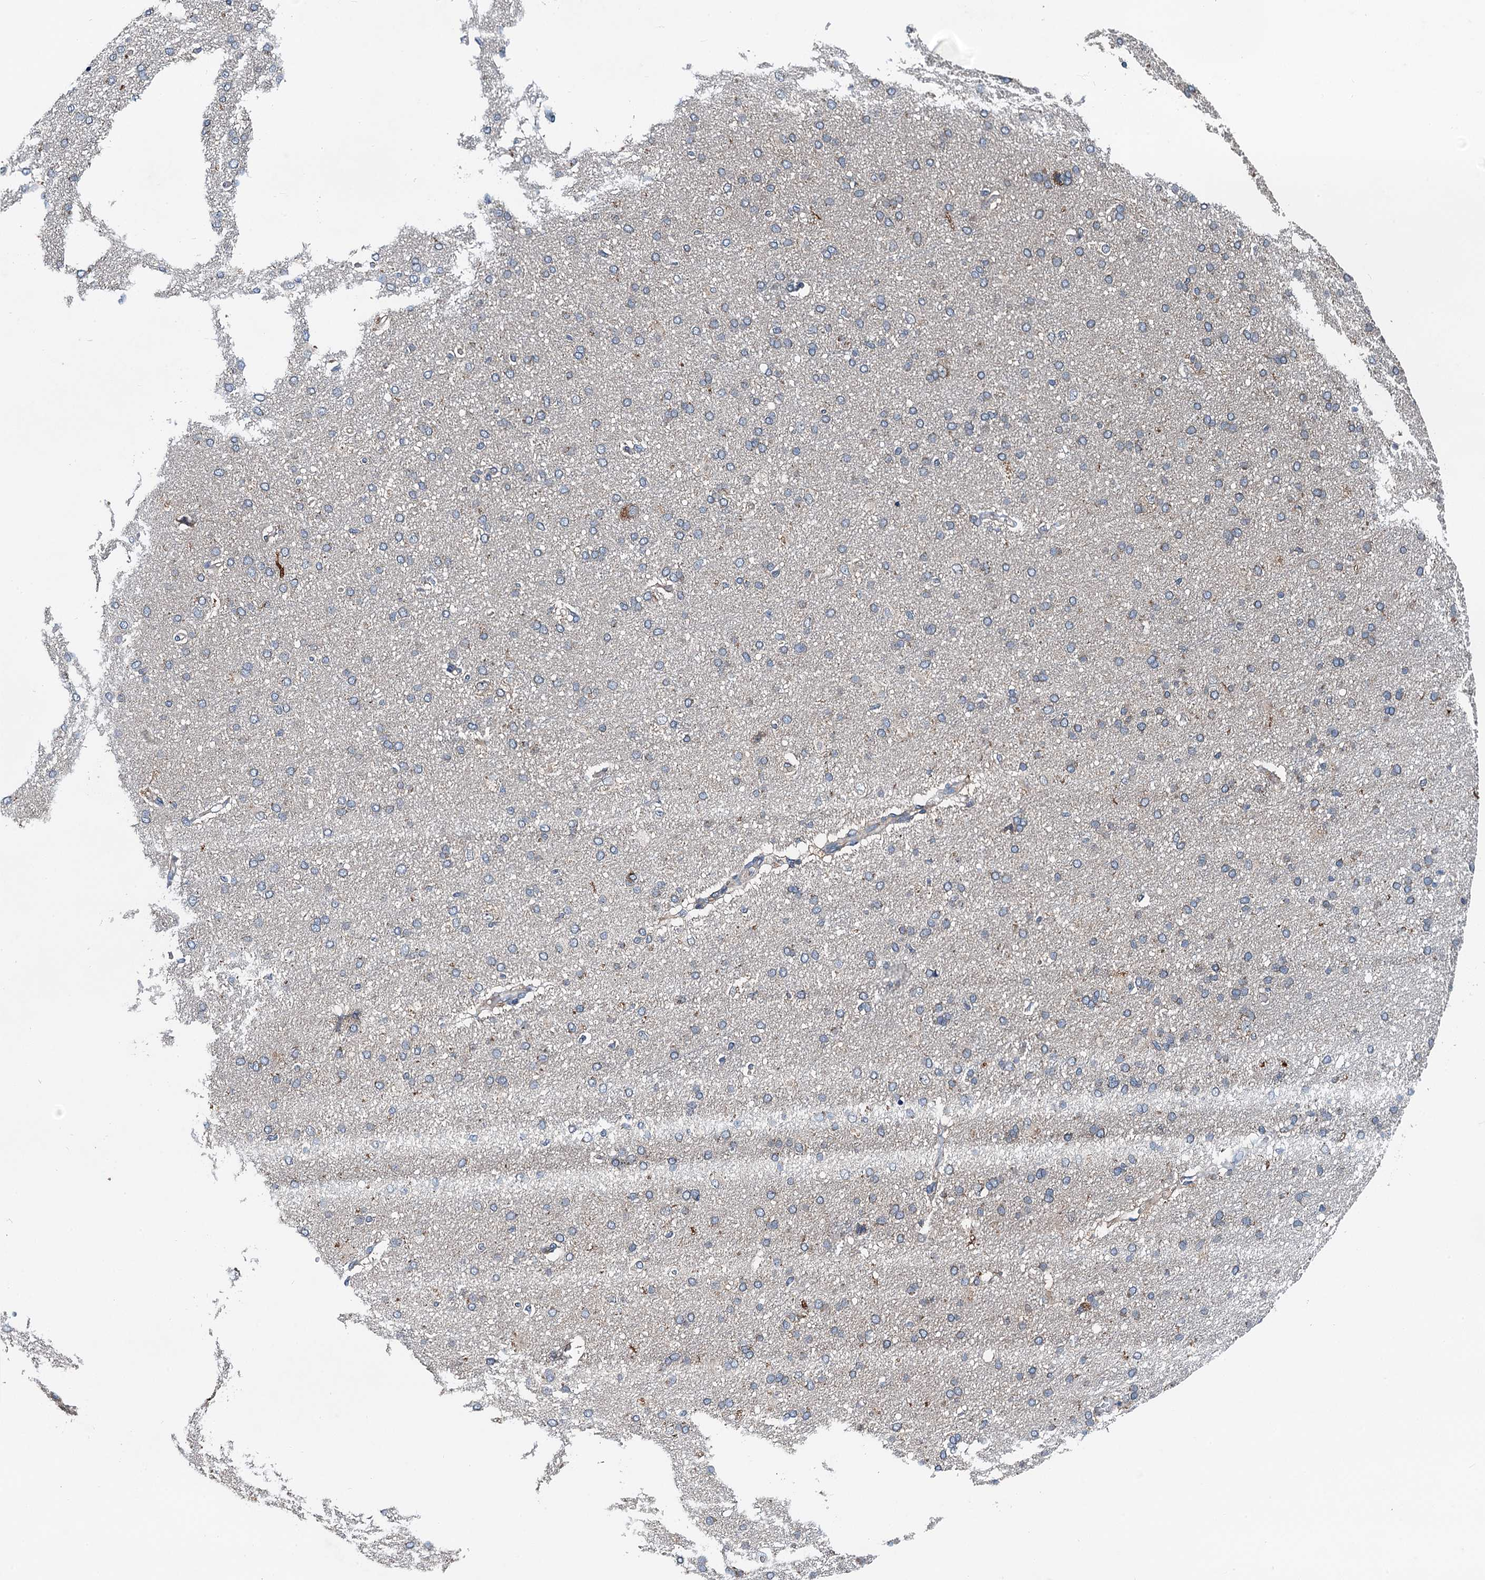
{"staining": {"intensity": "weak", "quantity": "25%-75%", "location": "cytoplasmic/membranous"}, "tissue": "cerebral cortex", "cell_type": "Endothelial cells", "image_type": "normal", "snomed": [{"axis": "morphology", "description": "Normal tissue, NOS"}, {"axis": "topography", "description": "Cerebral cortex"}], "caption": "Protein positivity by immunohistochemistry (IHC) shows weak cytoplasmic/membranous staining in about 25%-75% of endothelial cells in normal cerebral cortex.", "gene": "EFL1", "patient": {"sex": "male", "age": 62}}